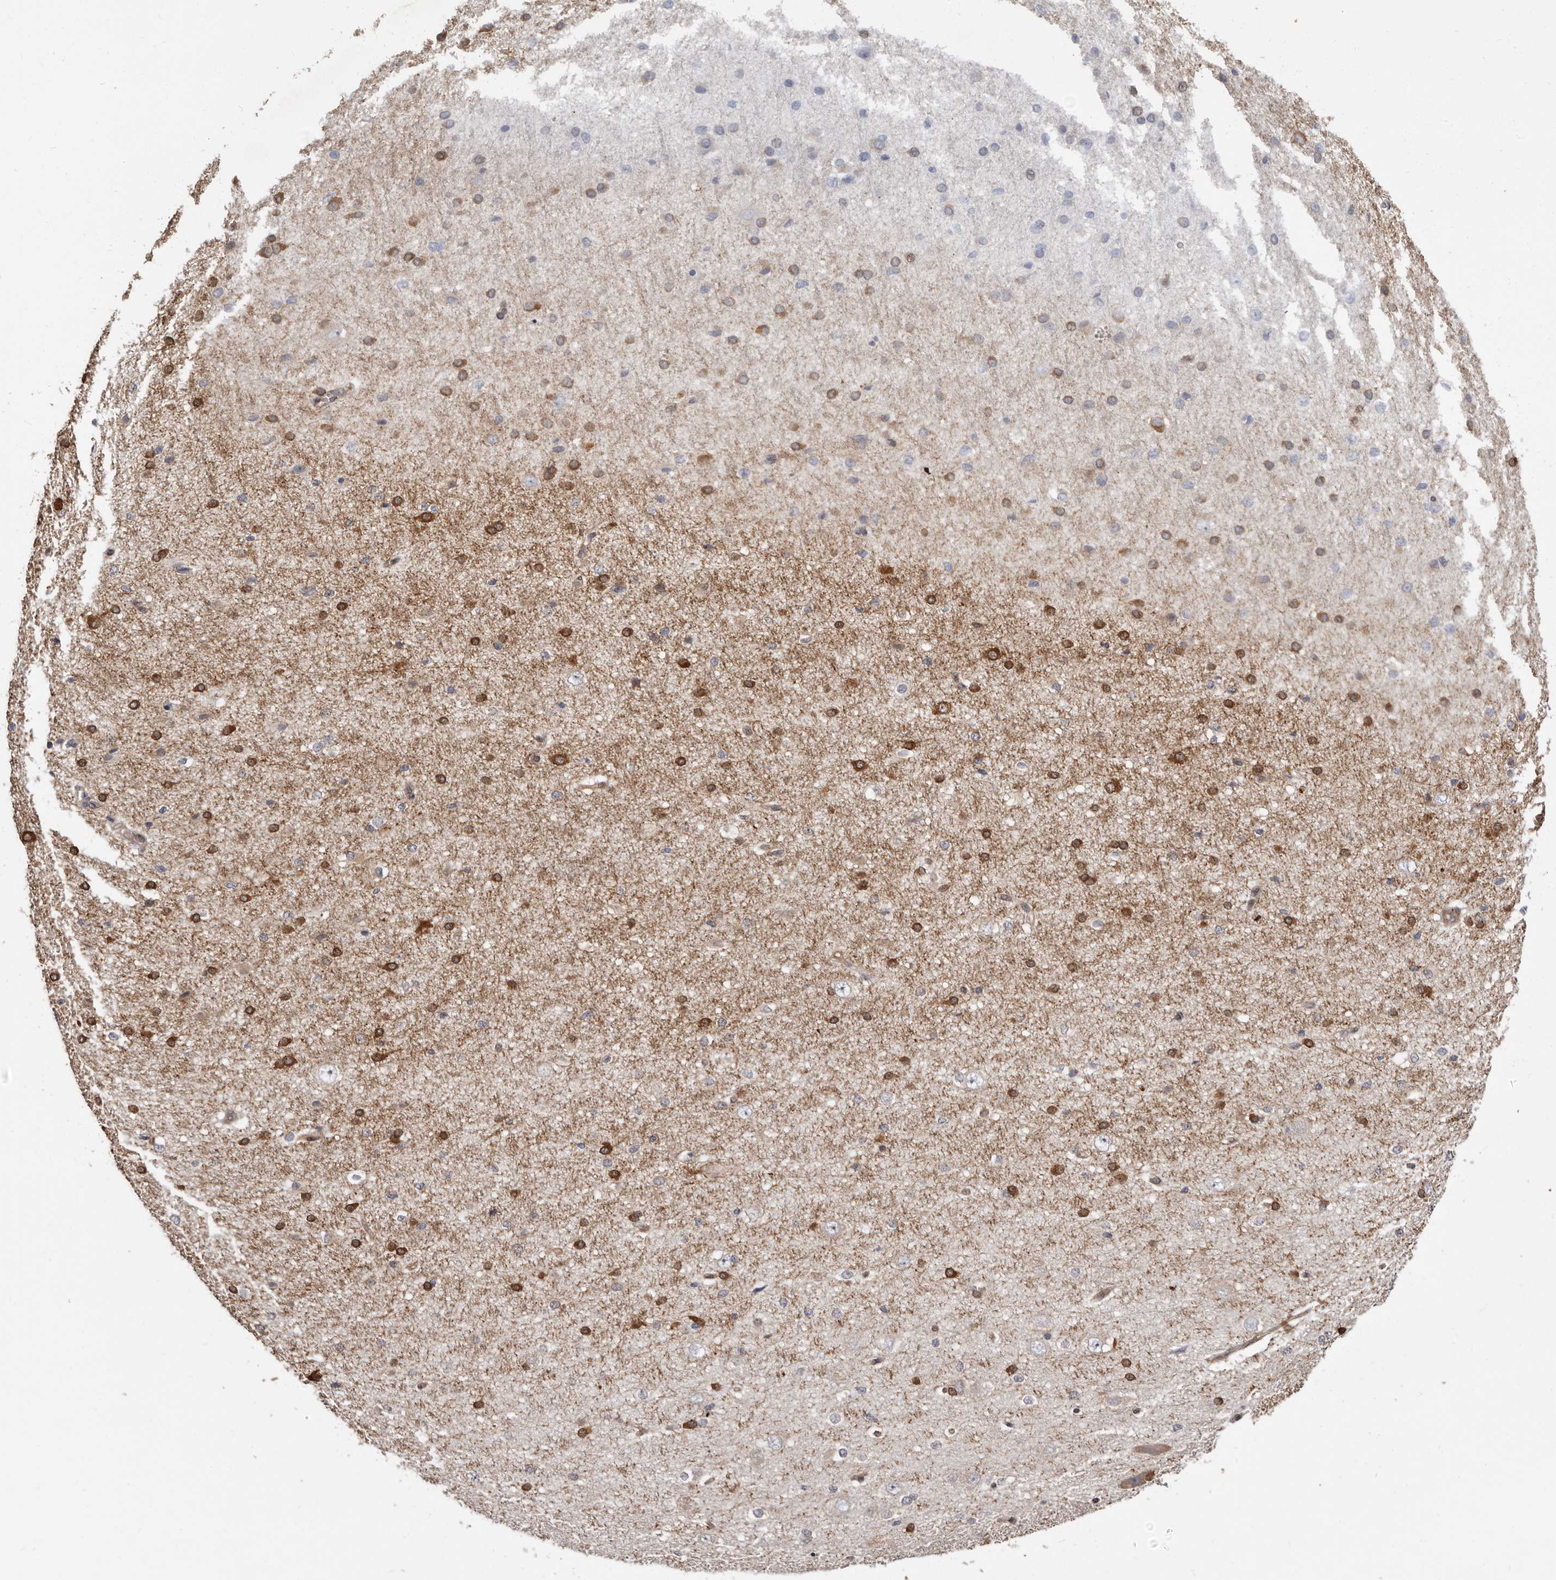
{"staining": {"intensity": "moderate", "quantity": "25%-75%", "location": "cytoplasmic/membranous"}, "tissue": "cerebral cortex", "cell_type": "Endothelial cells", "image_type": "normal", "snomed": [{"axis": "morphology", "description": "Normal tissue, NOS"}, {"axis": "morphology", "description": "Developmental malformation"}, {"axis": "topography", "description": "Cerebral cortex"}], "caption": "Benign cerebral cortex was stained to show a protein in brown. There is medium levels of moderate cytoplasmic/membranous expression in approximately 25%-75% of endothelial cells. Using DAB (3,3'-diaminobenzidine) (brown) and hematoxylin (blue) stains, captured at high magnification using brightfield microscopy.", "gene": "SBDS", "patient": {"sex": "female", "age": 30}}